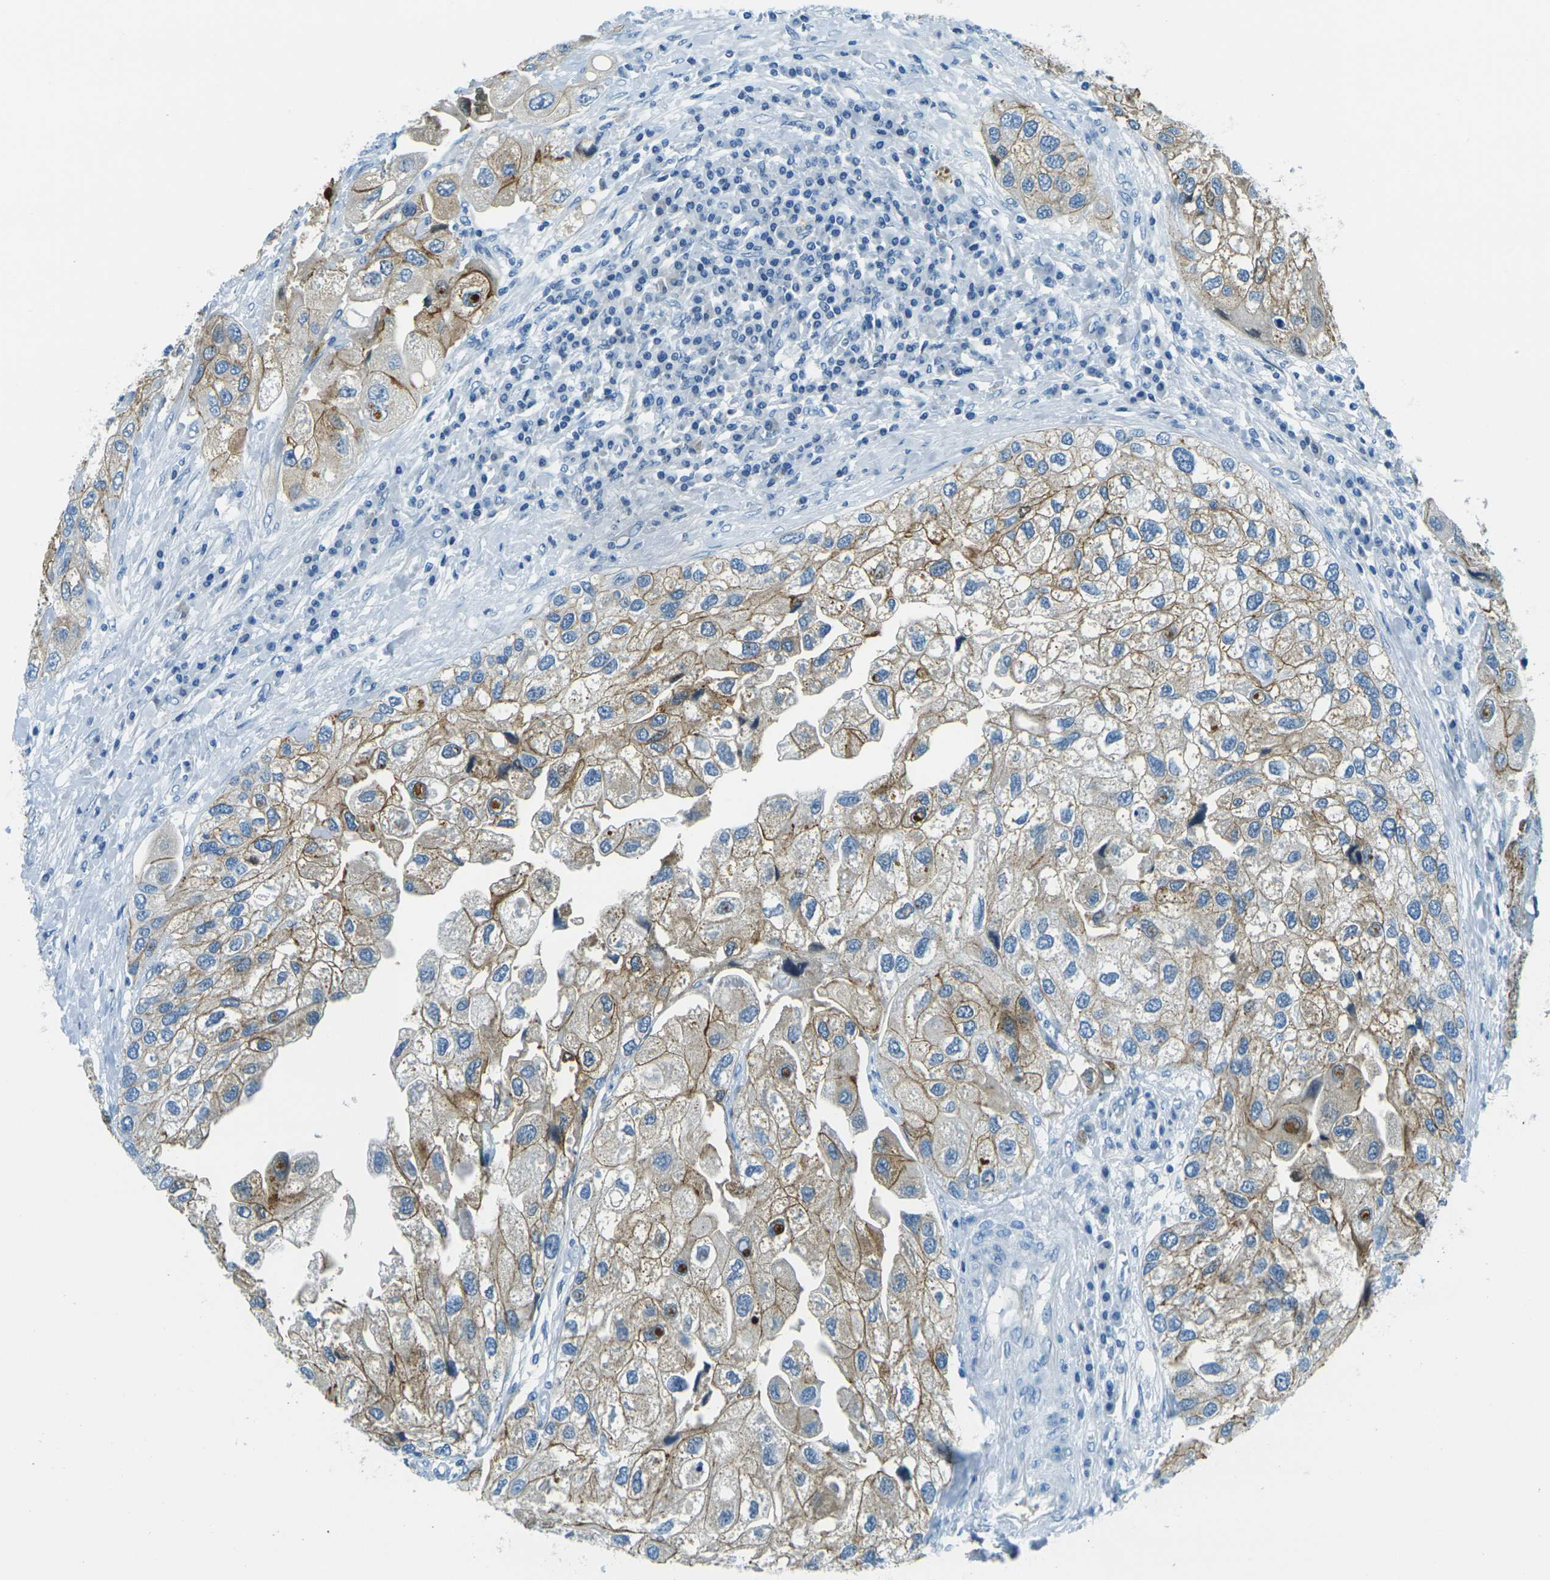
{"staining": {"intensity": "moderate", "quantity": ">75%", "location": "cytoplasmic/membranous"}, "tissue": "urothelial cancer", "cell_type": "Tumor cells", "image_type": "cancer", "snomed": [{"axis": "morphology", "description": "Urothelial carcinoma, High grade"}, {"axis": "topography", "description": "Urinary bladder"}], "caption": "IHC histopathology image of urothelial carcinoma (high-grade) stained for a protein (brown), which demonstrates medium levels of moderate cytoplasmic/membranous staining in approximately >75% of tumor cells.", "gene": "OCLN", "patient": {"sex": "female", "age": 64}}